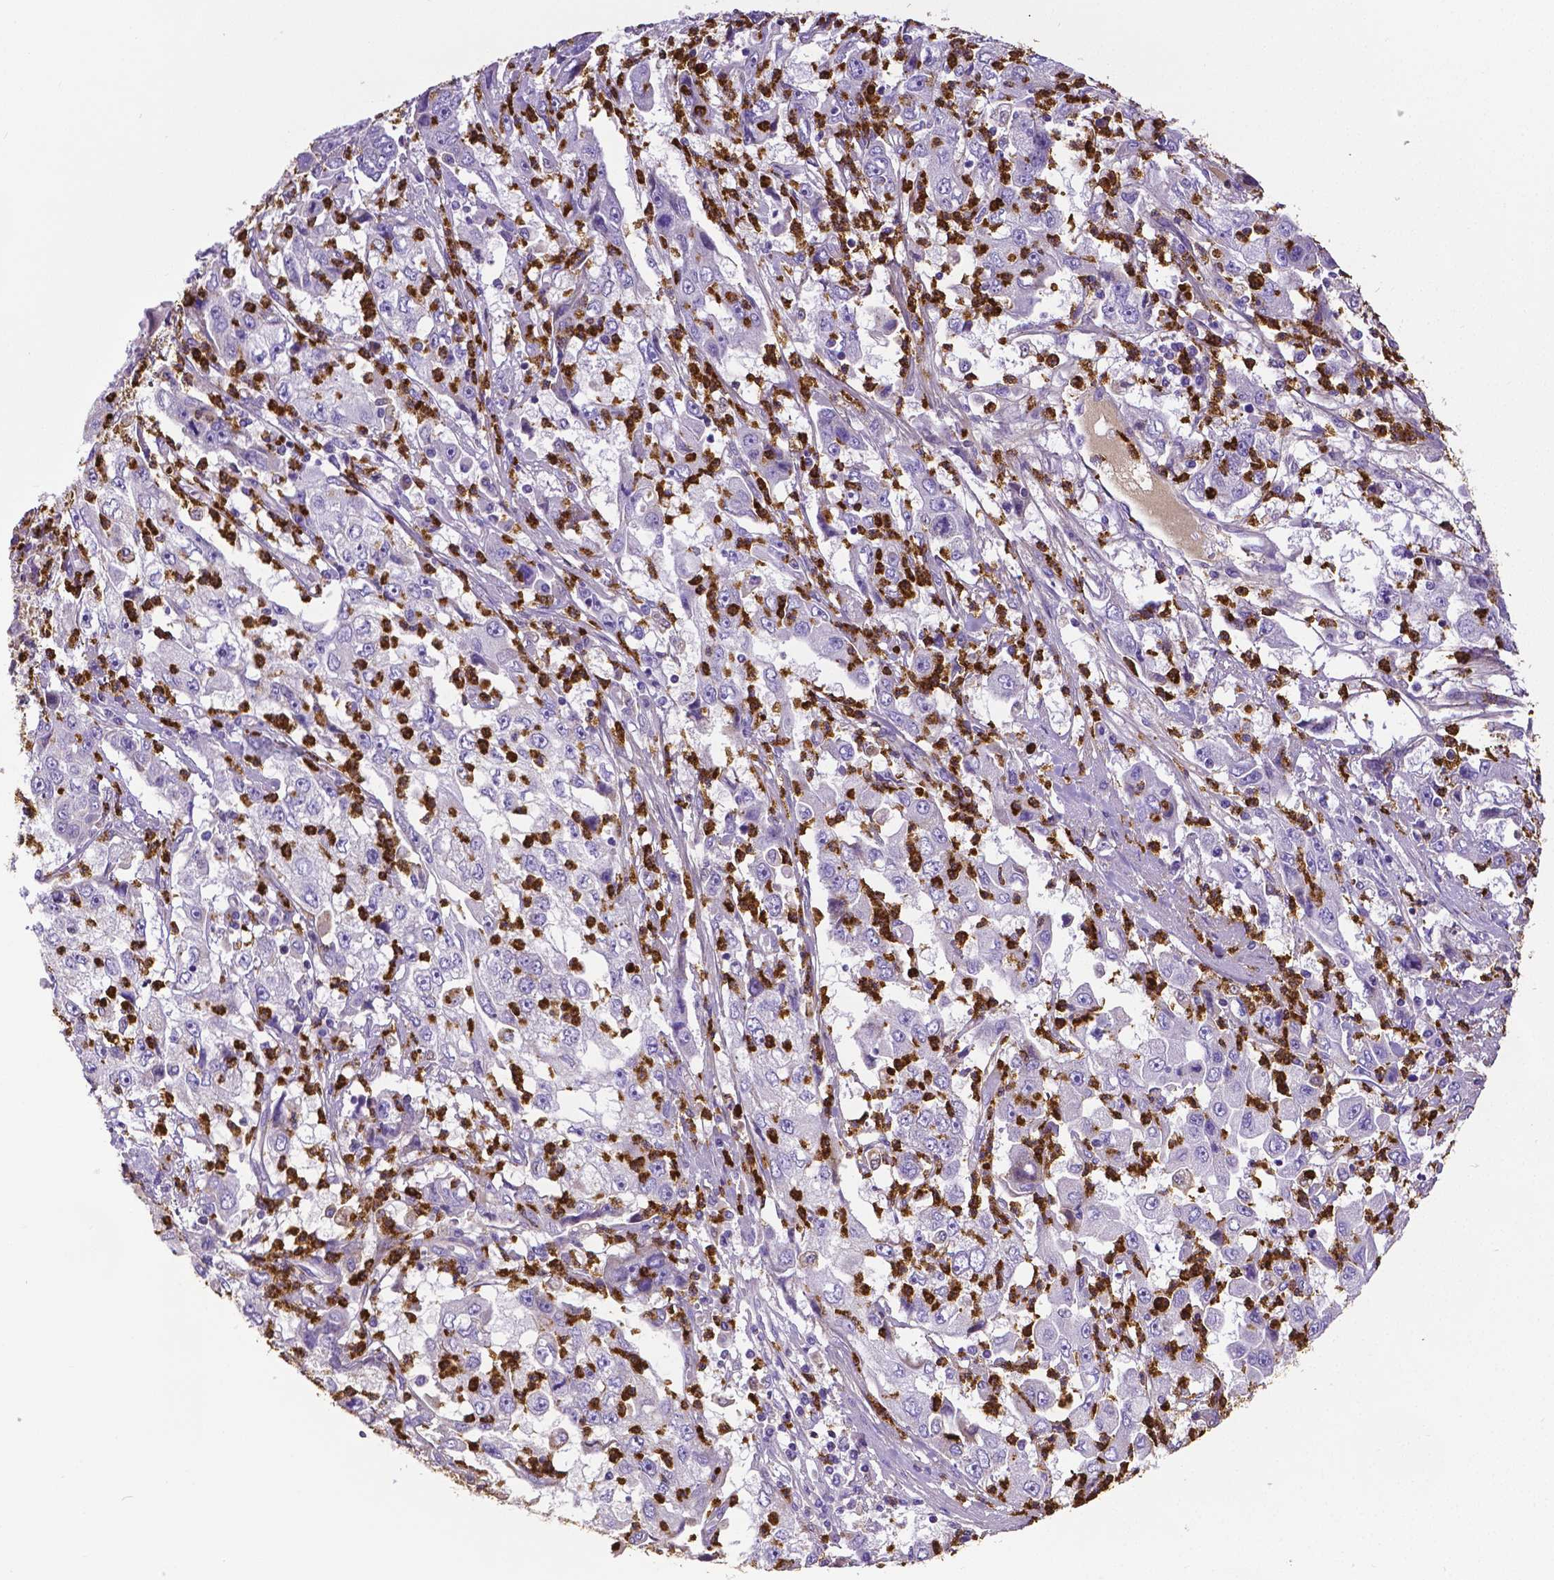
{"staining": {"intensity": "negative", "quantity": "none", "location": "none"}, "tissue": "cervical cancer", "cell_type": "Tumor cells", "image_type": "cancer", "snomed": [{"axis": "morphology", "description": "Squamous cell carcinoma, NOS"}, {"axis": "topography", "description": "Cervix"}], "caption": "Protein analysis of cervical cancer (squamous cell carcinoma) exhibits no significant staining in tumor cells. The staining is performed using DAB (3,3'-diaminobenzidine) brown chromogen with nuclei counter-stained in using hematoxylin.", "gene": "MMP9", "patient": {"sex": "female", "age": 36}}